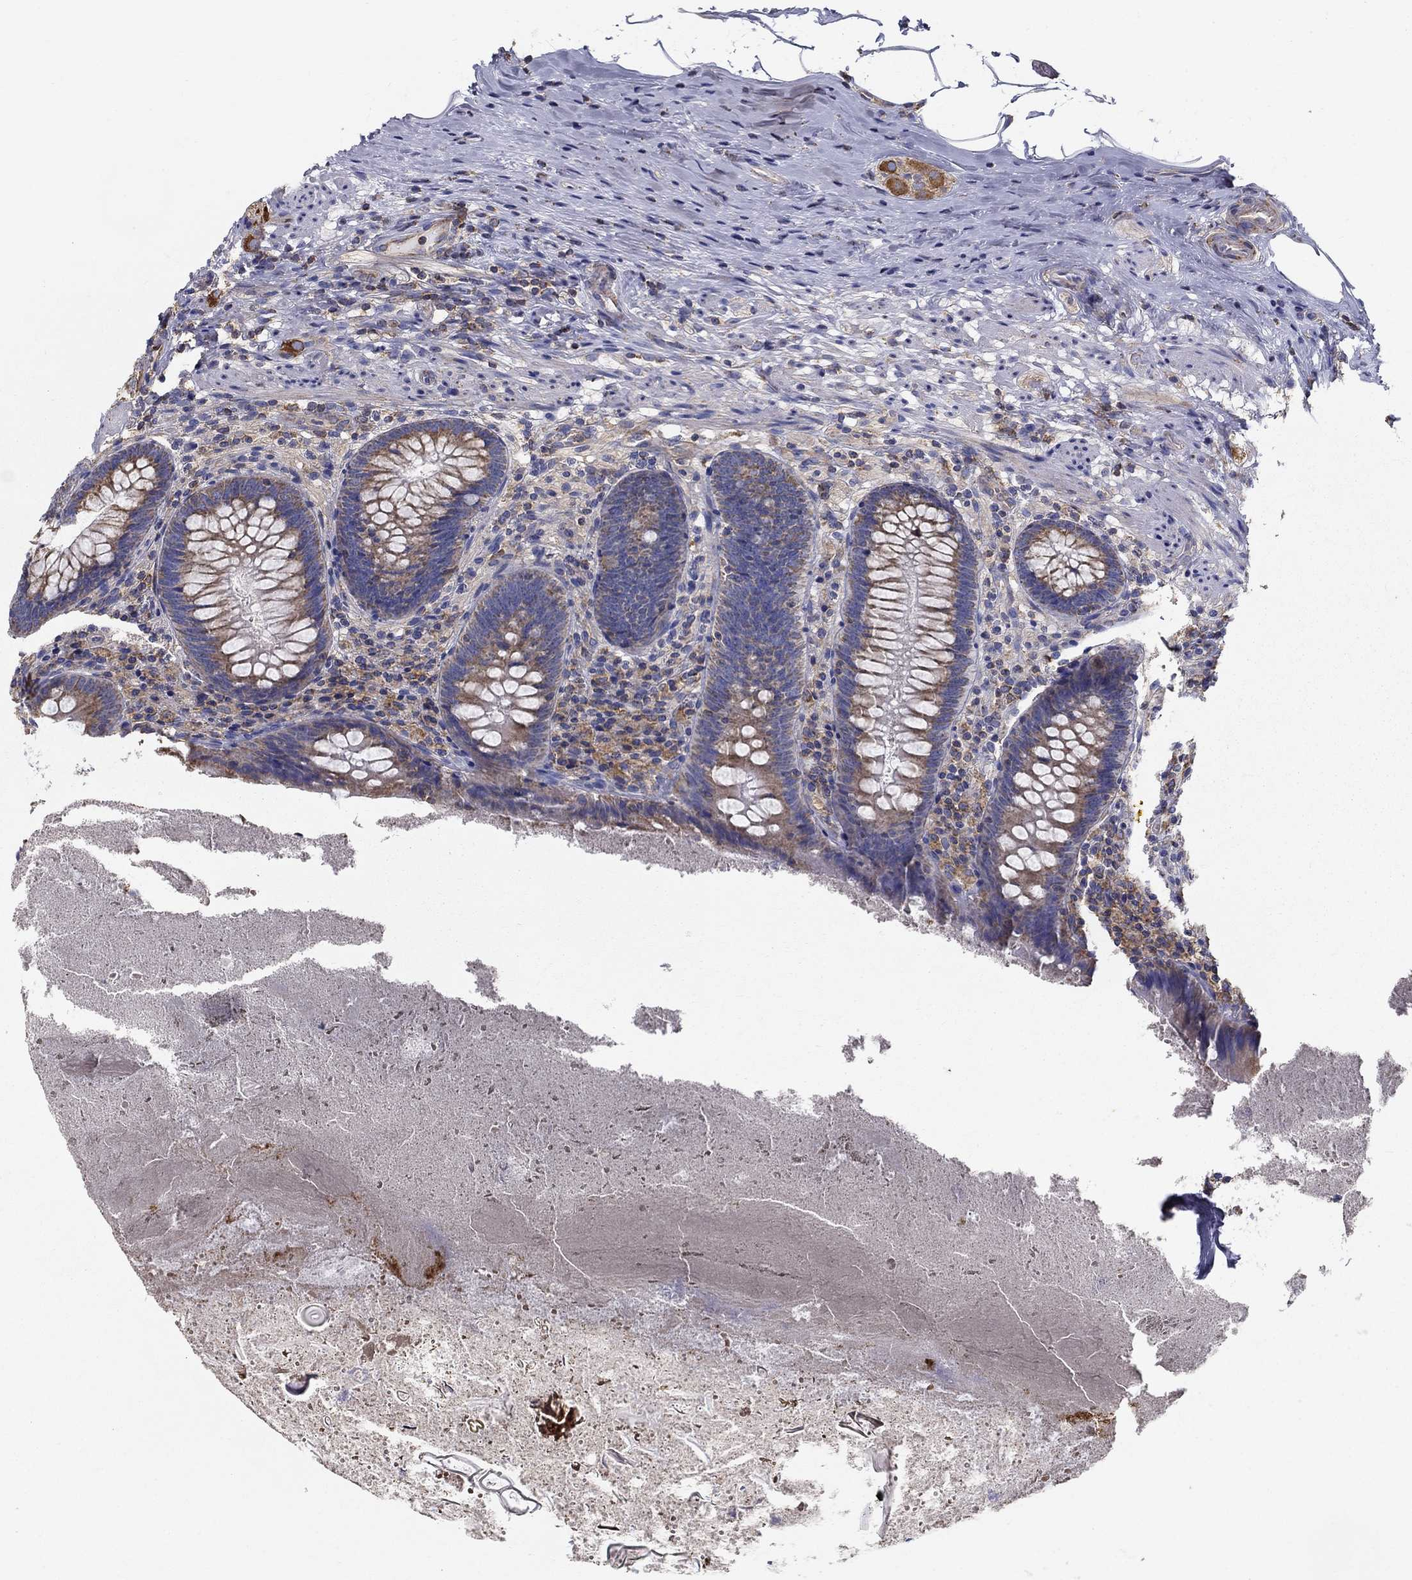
{"staining": {"intensity": "weak", "quantity": "25%-75%", "location": "cytoplasmic/membranous"}, "tissue": "appendix", "cell_type": "Glandular cells", "image_type": "normal", "snomed": [{"axis": "morphology", "description": "Normal tissue, NOS"}, {"axis": "topography", "description": "Appendix"}], "caption": "Approximately 25%-75% of glandular cells in benign human appendix reveal weak cytoplasmic/membranous protein staining as visualized by brown immunohistochemical staining.", "gene": "NME5", "patient": {"sex": "male", "age": 47}}